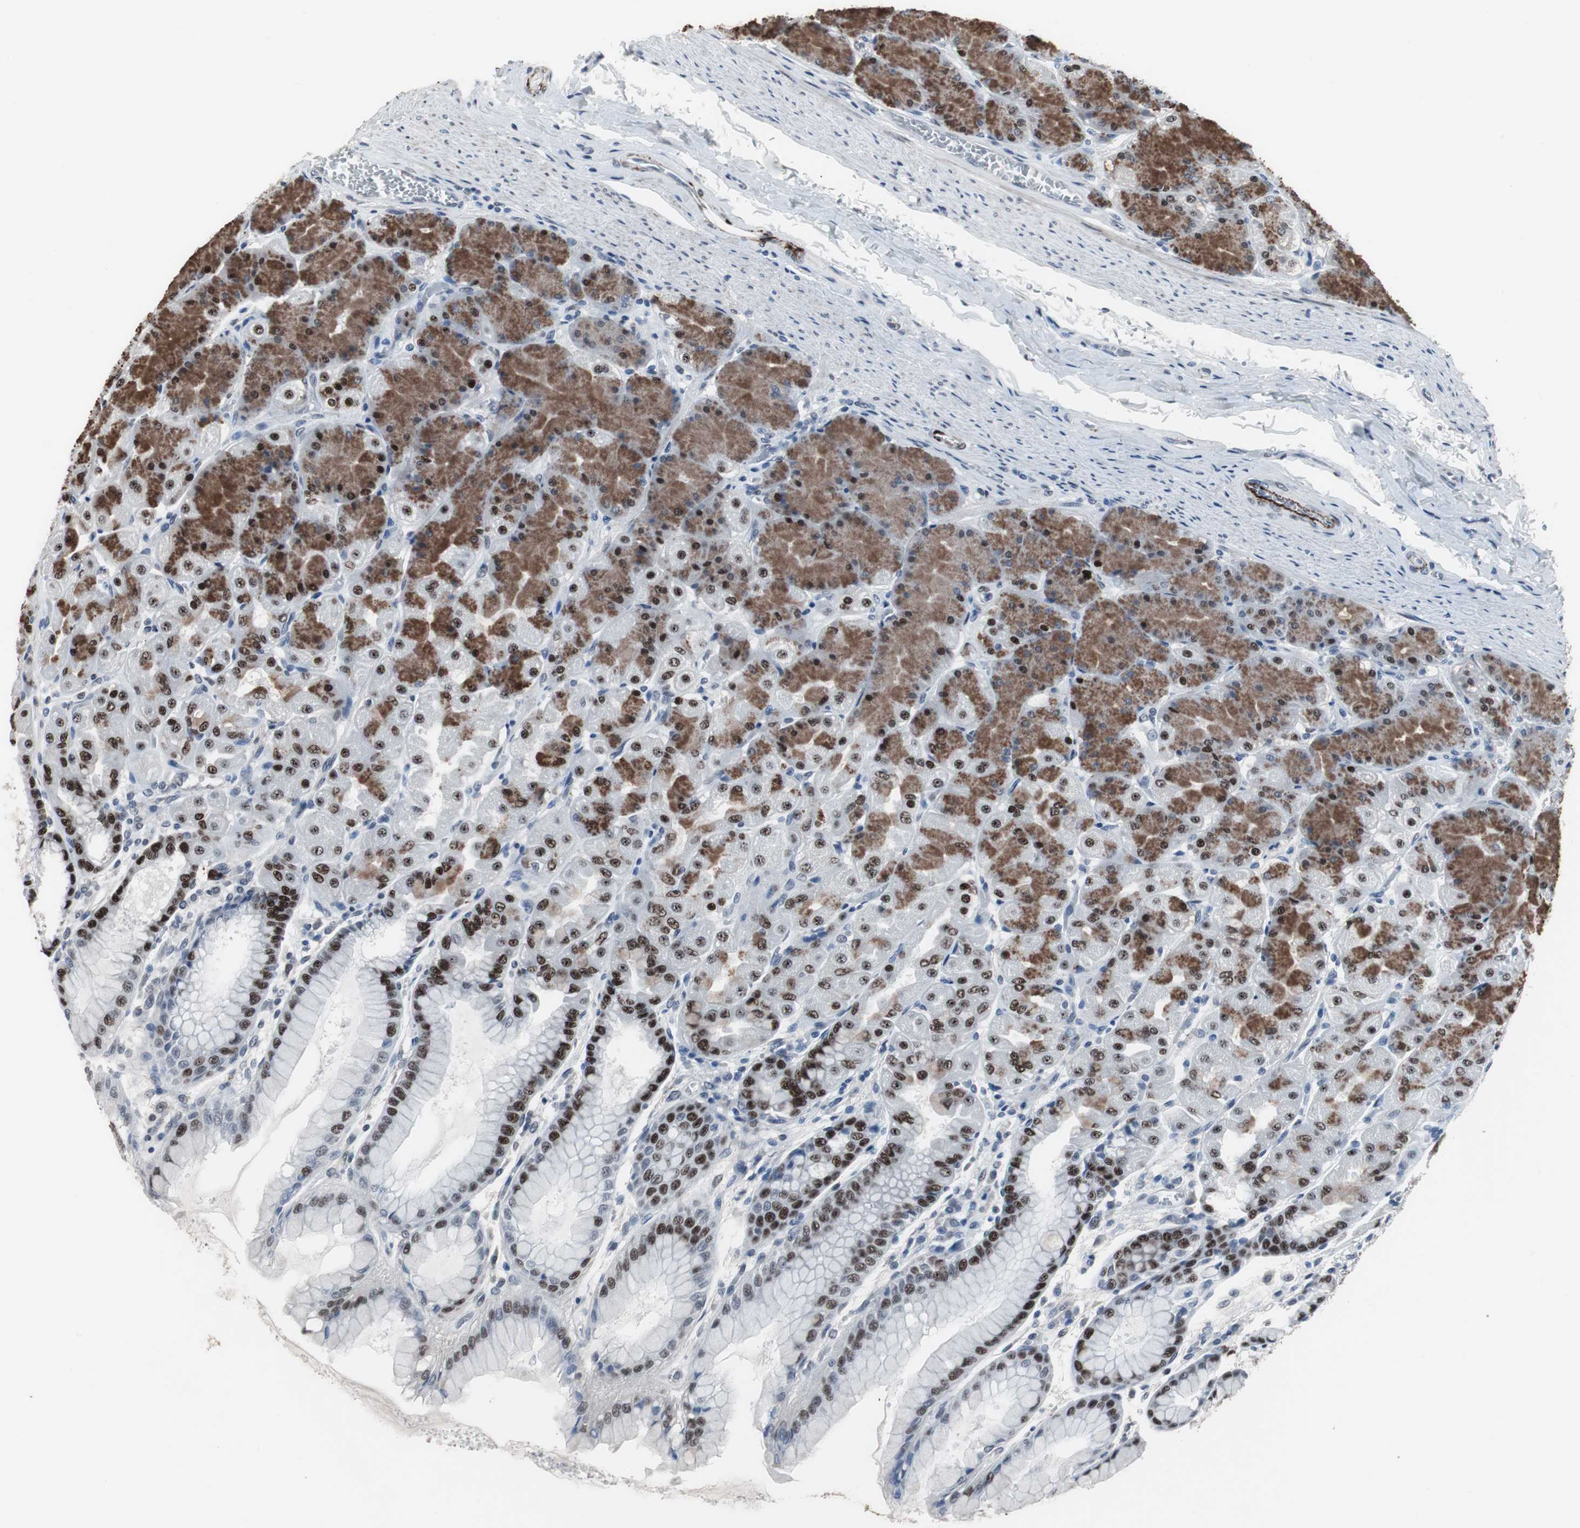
{"staining": {"intensity": "strong", "quantity": ">75%", "location": "cytoplasmic/membranous,nuclear"}, "tissue": "stomach", "cell_type": "Glandular cells", "image_type": "normal", "snomed": [{"axis": "morphology", "description": "Normal tissue, NOS"}, {"axis": "topography", "description": "Stomach, upper"}], "caption": "The immunohistochemical stain shows strong cytoplasmic/membranous,nuclear expression in glandular cells of unremarkable stomach. Using DAB (brown) and hematoxylin (blue) stains, captured at high magnification using brightfield microscopy.", "gene": "FOXP4", "patient": {"sex": "female", "age": 56}}